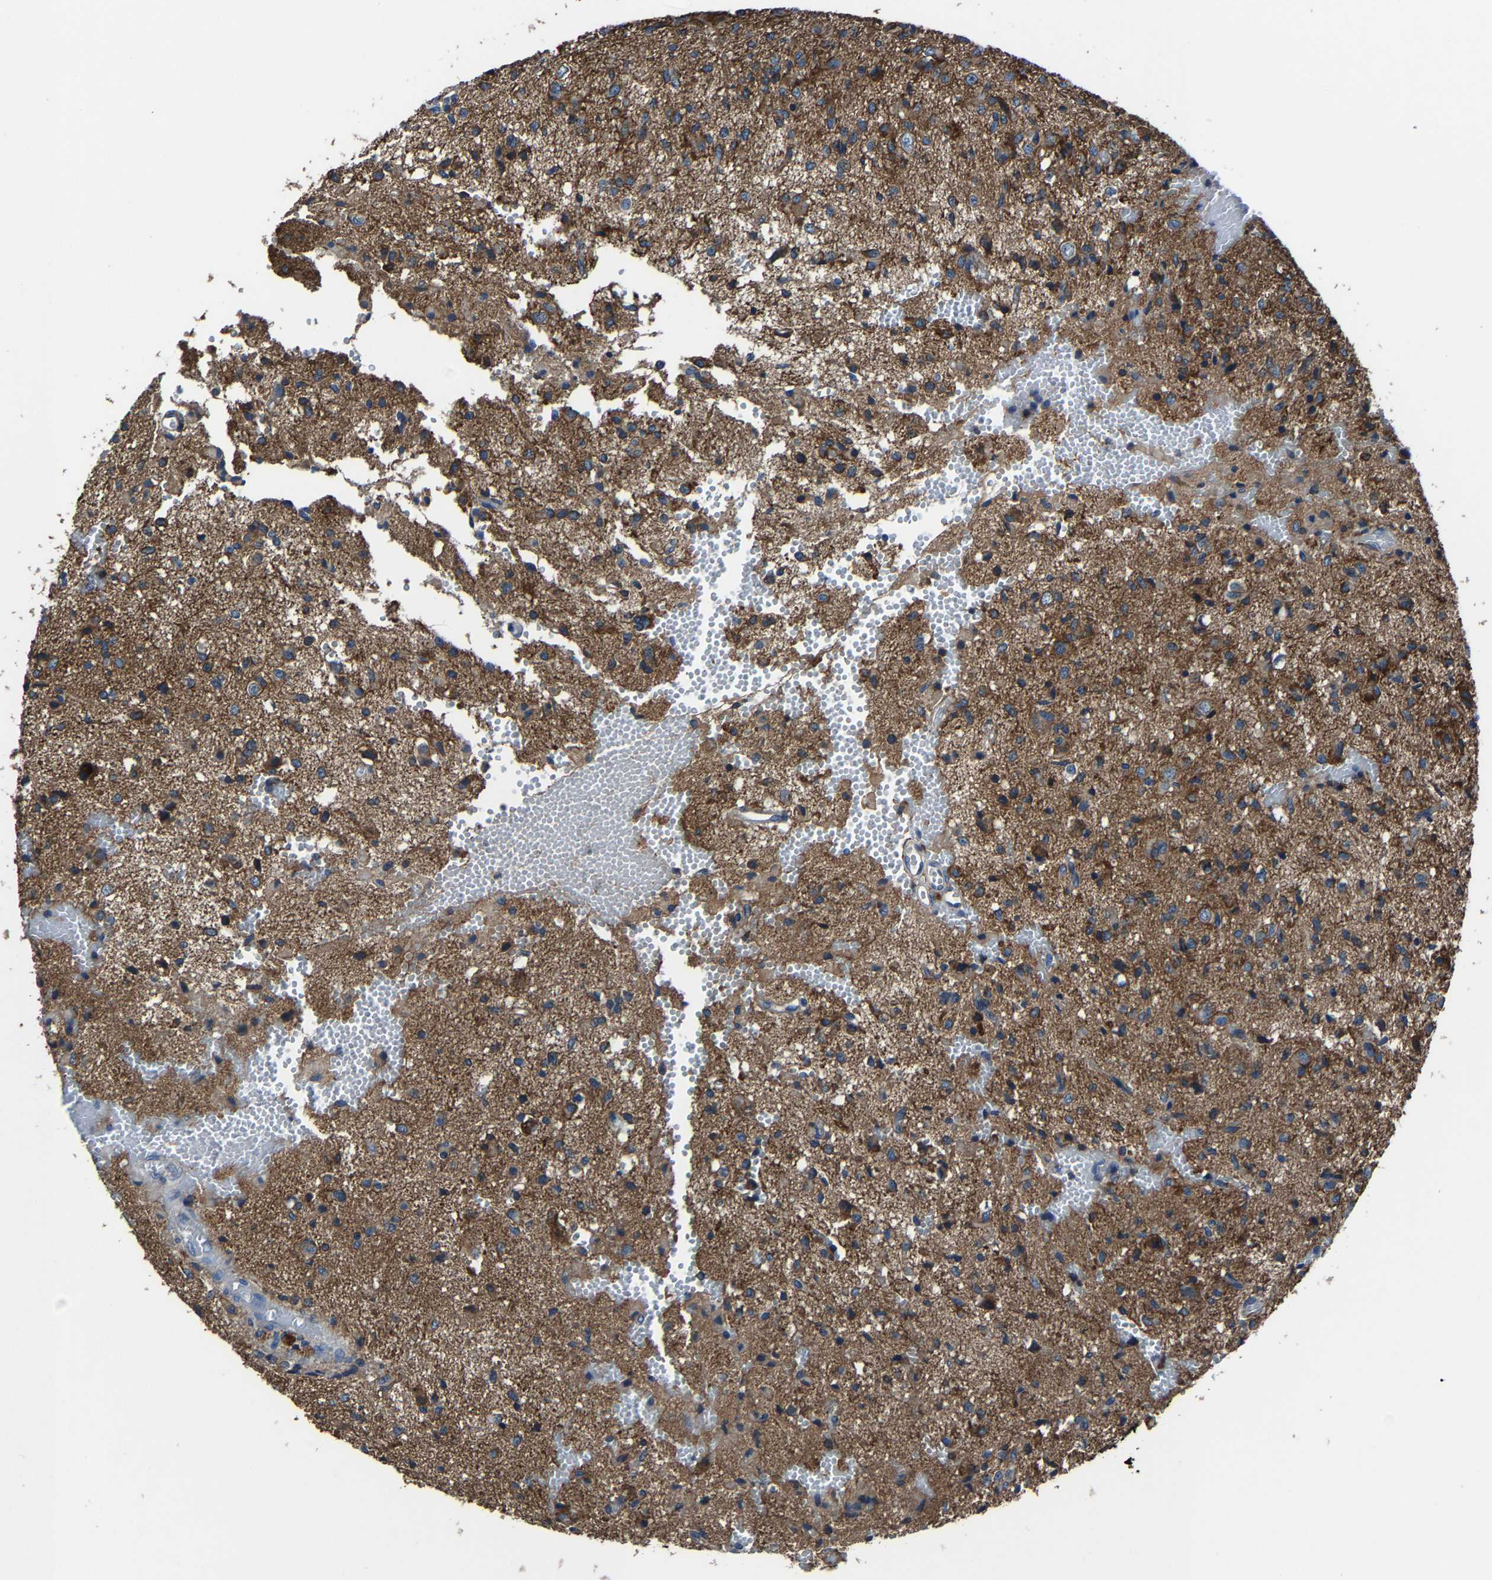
{"staining": {"intensity": "moderate", "quantity": ">75%", "location": "cytoplasmic/membranous"}, "tissue": "glioma", "cell_type": "Tumor cells", "image_type": "cancer", "snomed": [{"axis": "morphology", "description": "Glioma, malignant, High grade"}, {"axis": "topography", "description": "Brain"}], "caption": "This photomicrograph reveals glioma stained with immunohistochemistry (IHC) to label a protein in brown. The cytoplasmic/membranous of tumor cells show moderate positivity for the protein. Nuclei are counter-stained blue.", "gene": "KIAA1958", "patient": {"sex": "female", "age": 59}}